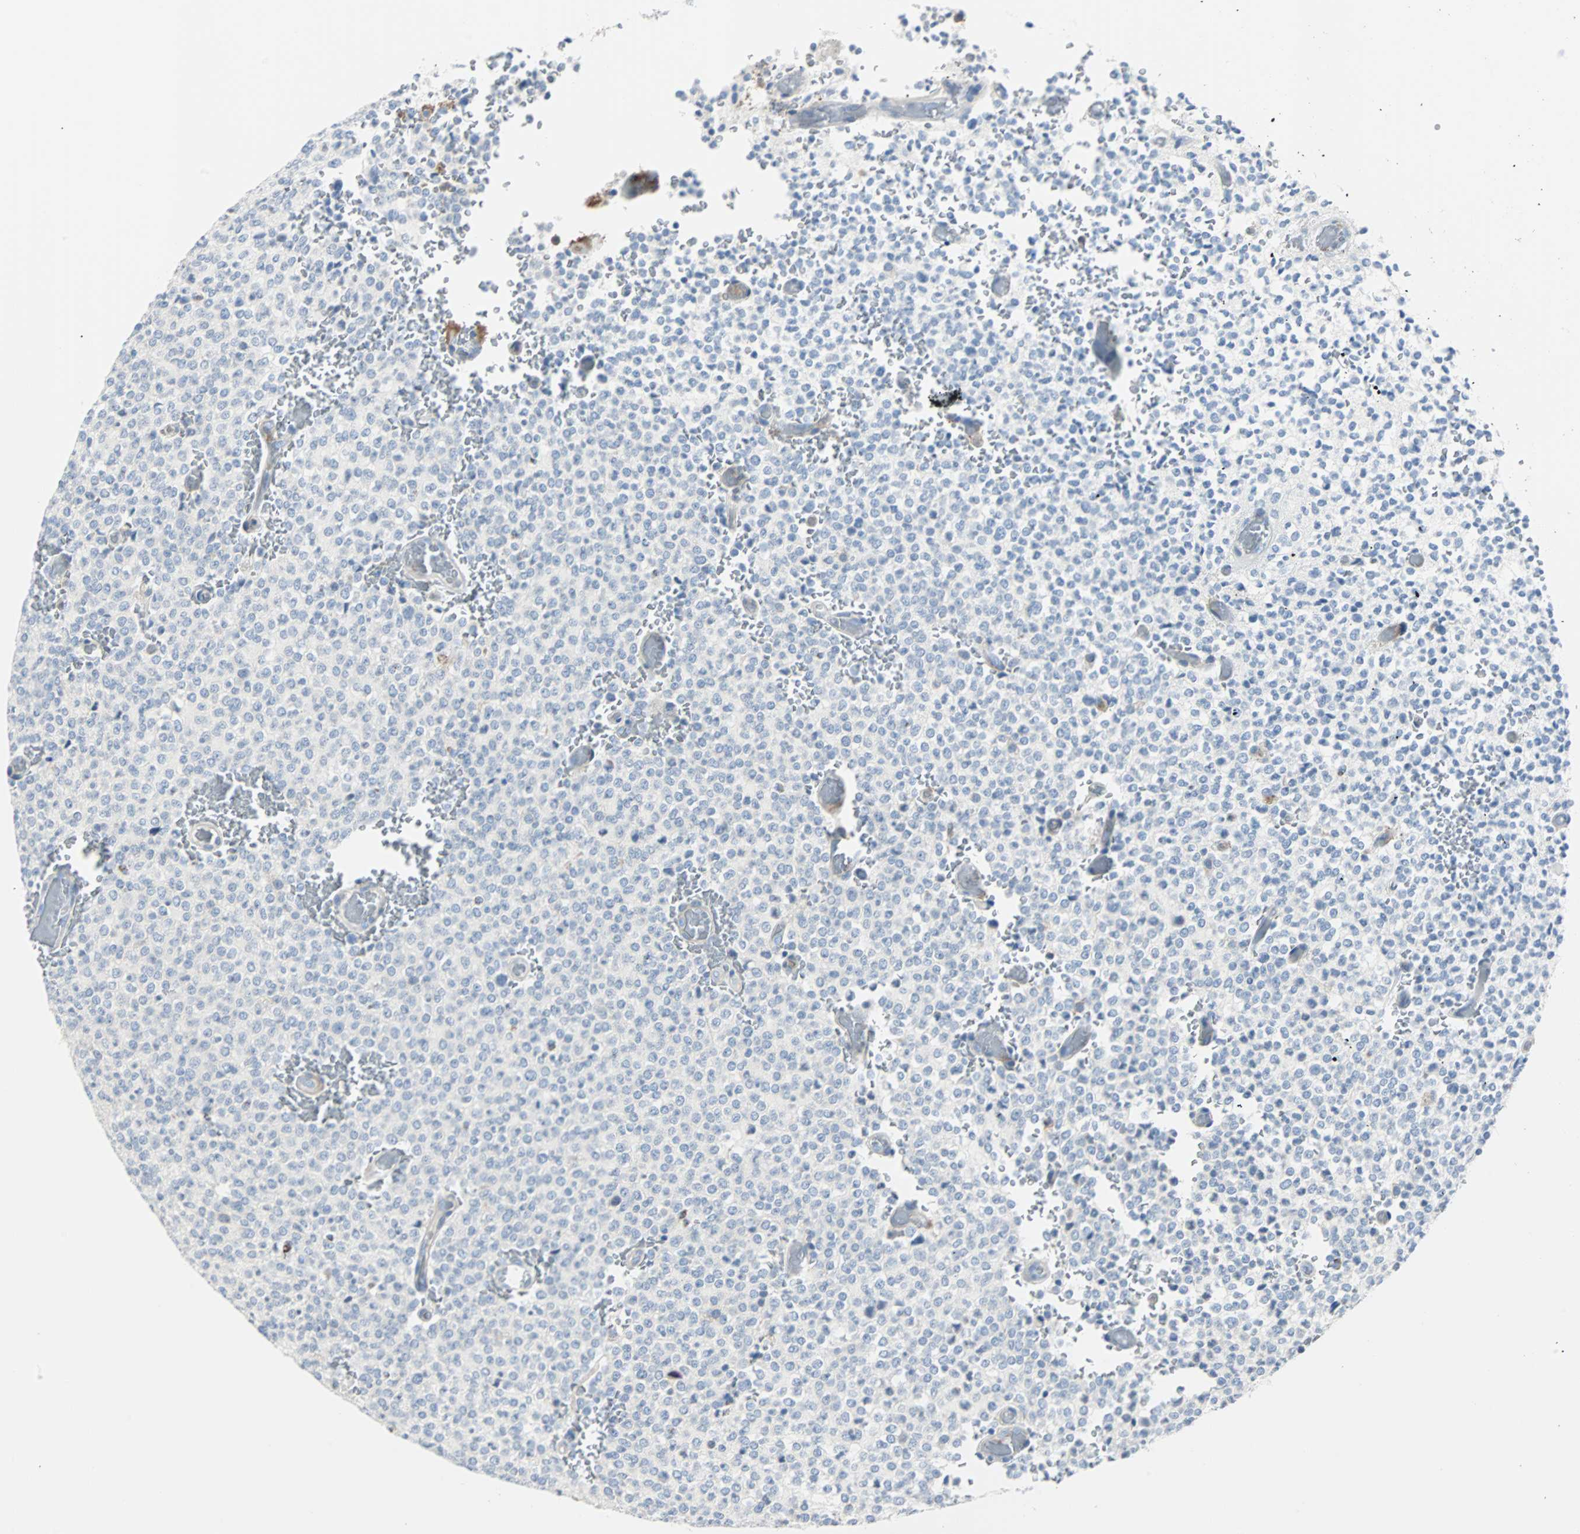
{"staining": {"intensity": "negative", "quantity": "none", "location": "none"}, "tissue": "glioma", "cell_type": "Tumor cells", "image_type": "cancer", "snomed": [{"axis": "morphology", "description": "Glioma, malignant, High grade"}, {"axis": "topography", "description": "pancreas cauda"}], "caption": "High magnification brightfield microscopy of glioma stained with DAB (brown) and counterstained with hematoxylin (blue): tumor cells show no significant staining.", "gene": "RASA1", "patient": {"sex": "male", "age": 60}}